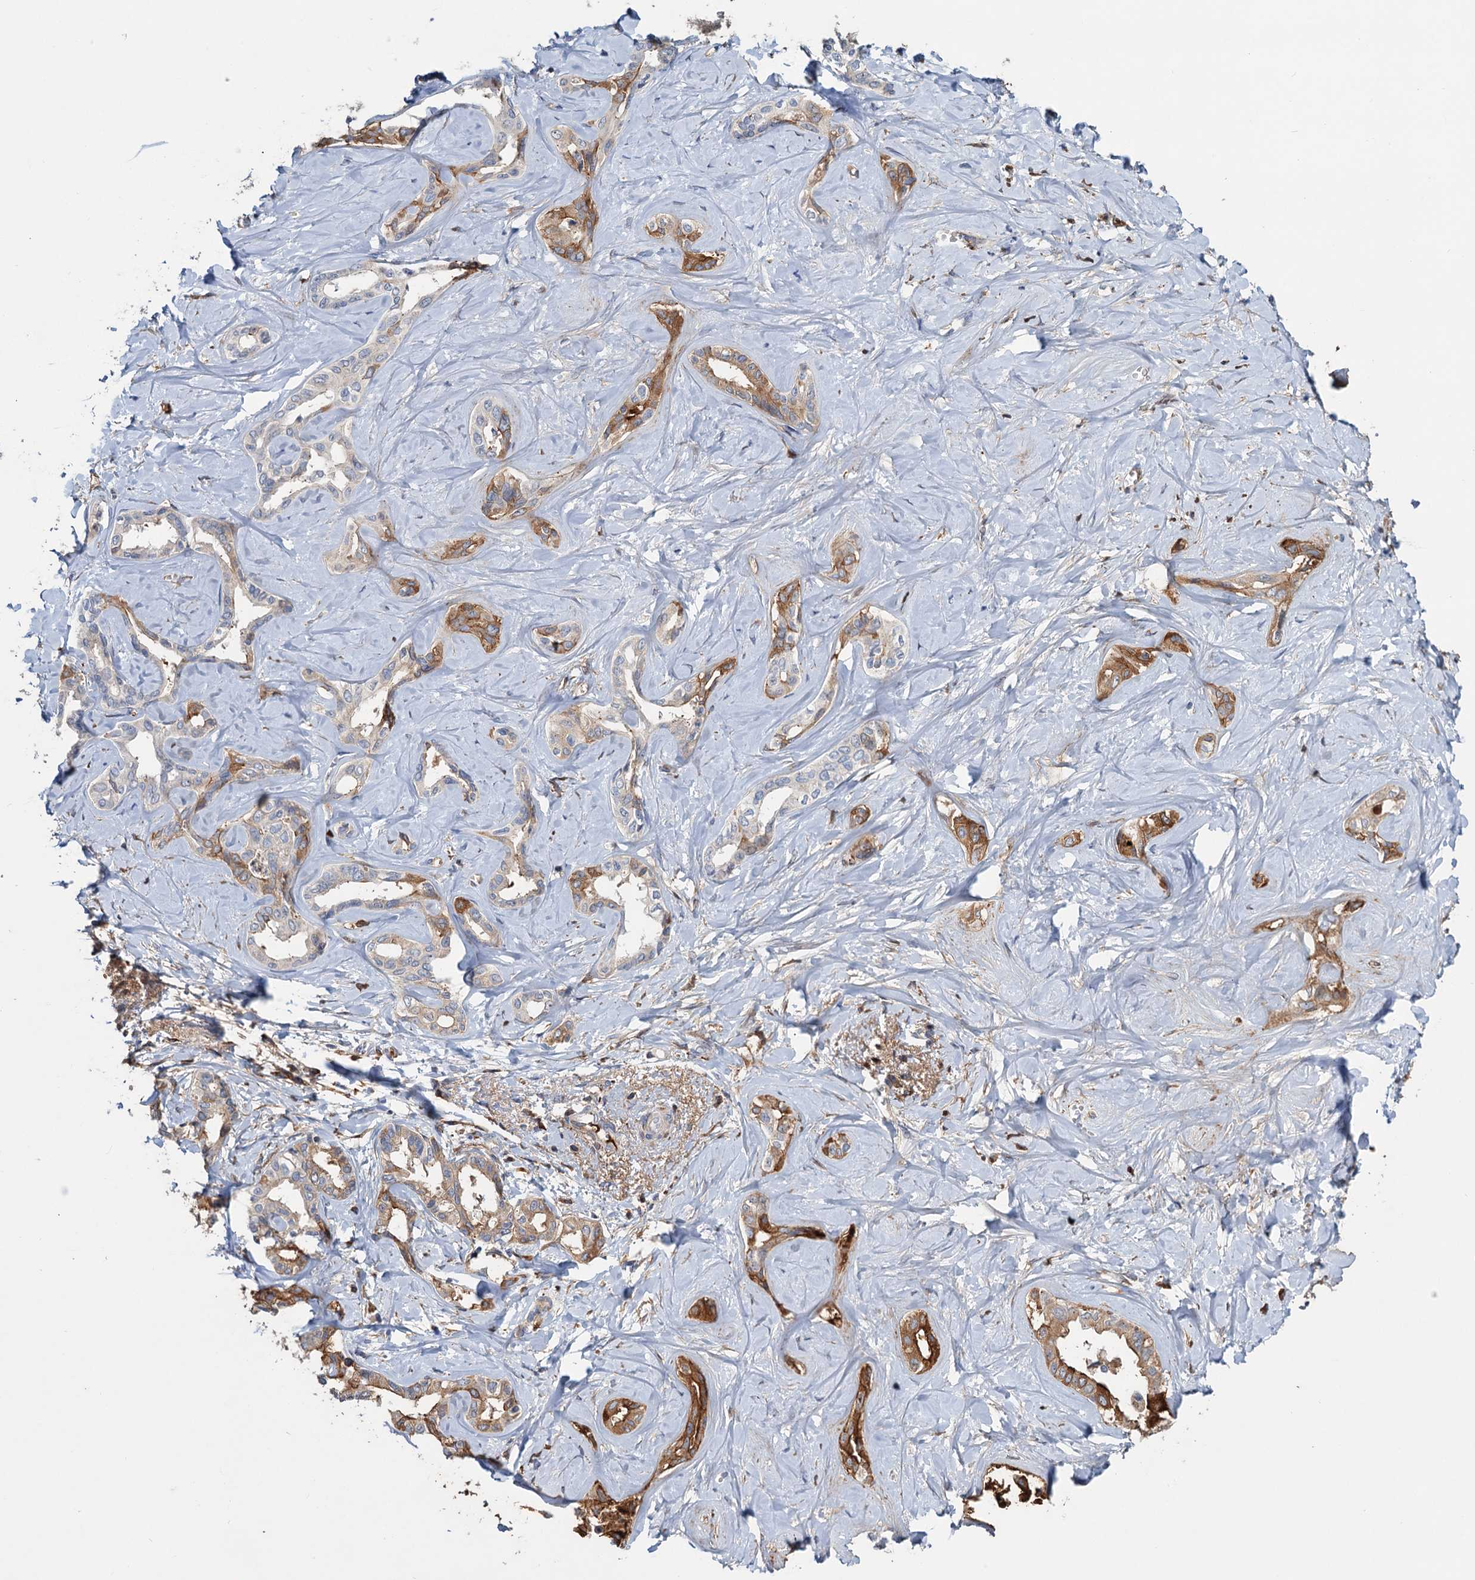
{"staining": {"intensity": "moderate", "quantity": "25%-75%", "location": "cytoplasmic/membranous"}, "tissue": "liver cancer", "cell_type": "Tumor cells", "image_type": "cancer", "snomed": [{"axis": "morphology", "description": "Cholangiocarcinoma"}, {"axis": "topography", "description": "Liver"}], "caption": "Protein analysis of liver cancer (cholangiocarcinoma) tissue demonstrates moderate cytoplasmic/membranous positivity in about 25%-75% of tumor cells. (DAB = brown stain, brightfield microscopy at high magnification).", "gene": "CHRD", "patient": {"sex": "female", "age": 77}}